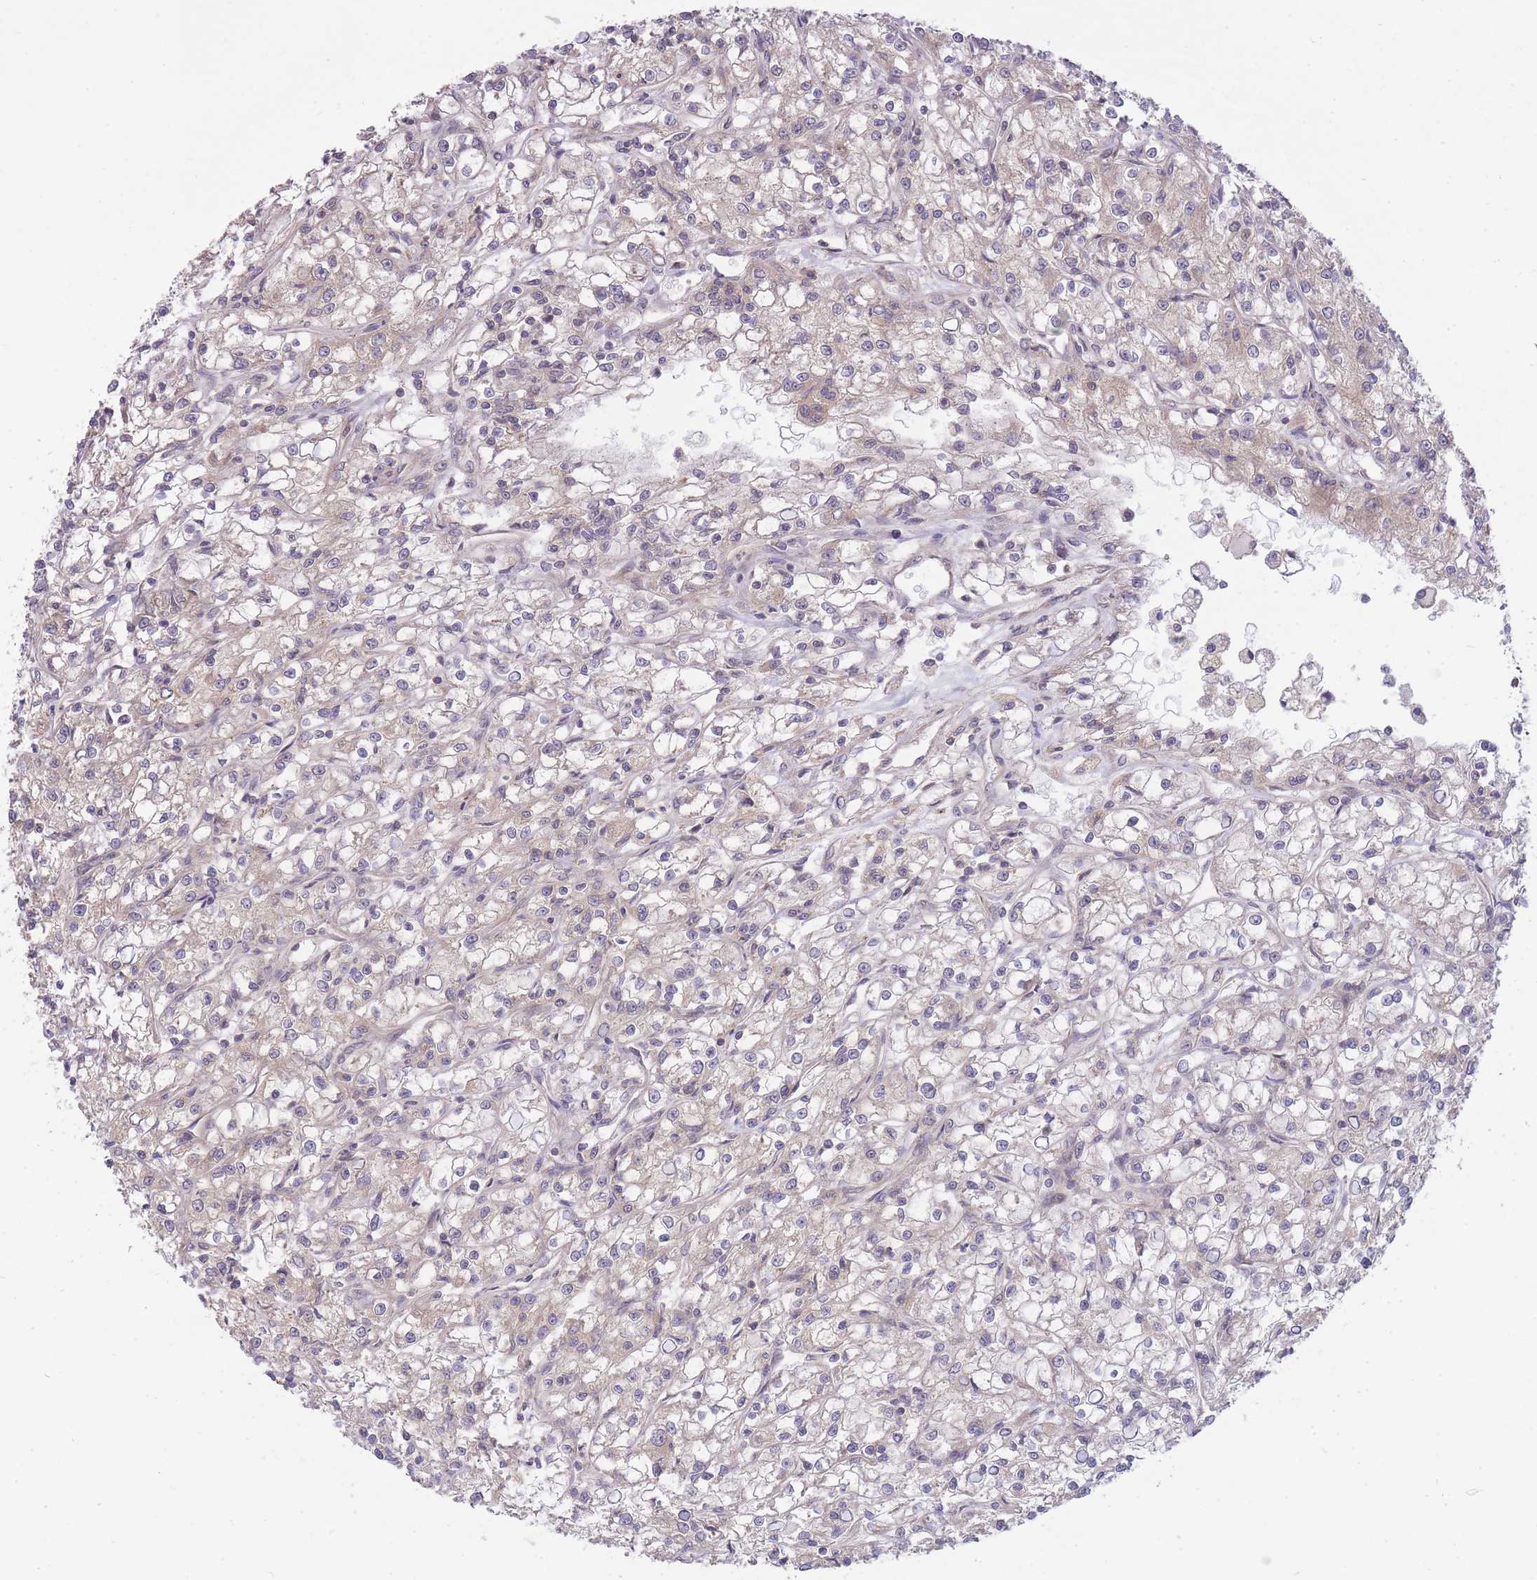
{"staining": {"intensity": "negative", "quantity": "none", "location": "none"}, "tissue": "renal cancer", "cell_type": "Tumor cells", "image_type": "cancer", "snomed": [{"axis": "morphology", "description": "Adenocarcinoma, NOS"}, {"axis": "topography", "description": "Kidney"}], "caption": "IHC histopathology image of neoplastic tissue: renal cancer stained with DAB displays no significant protein expression in tumor cells. (Stains: DAB IHC with hematoxylin counter stain, Microscopy: brightfield microscopy at high magnification).", "gene": "PFDN6", "patient": {"sex": "female", "age": 59}}